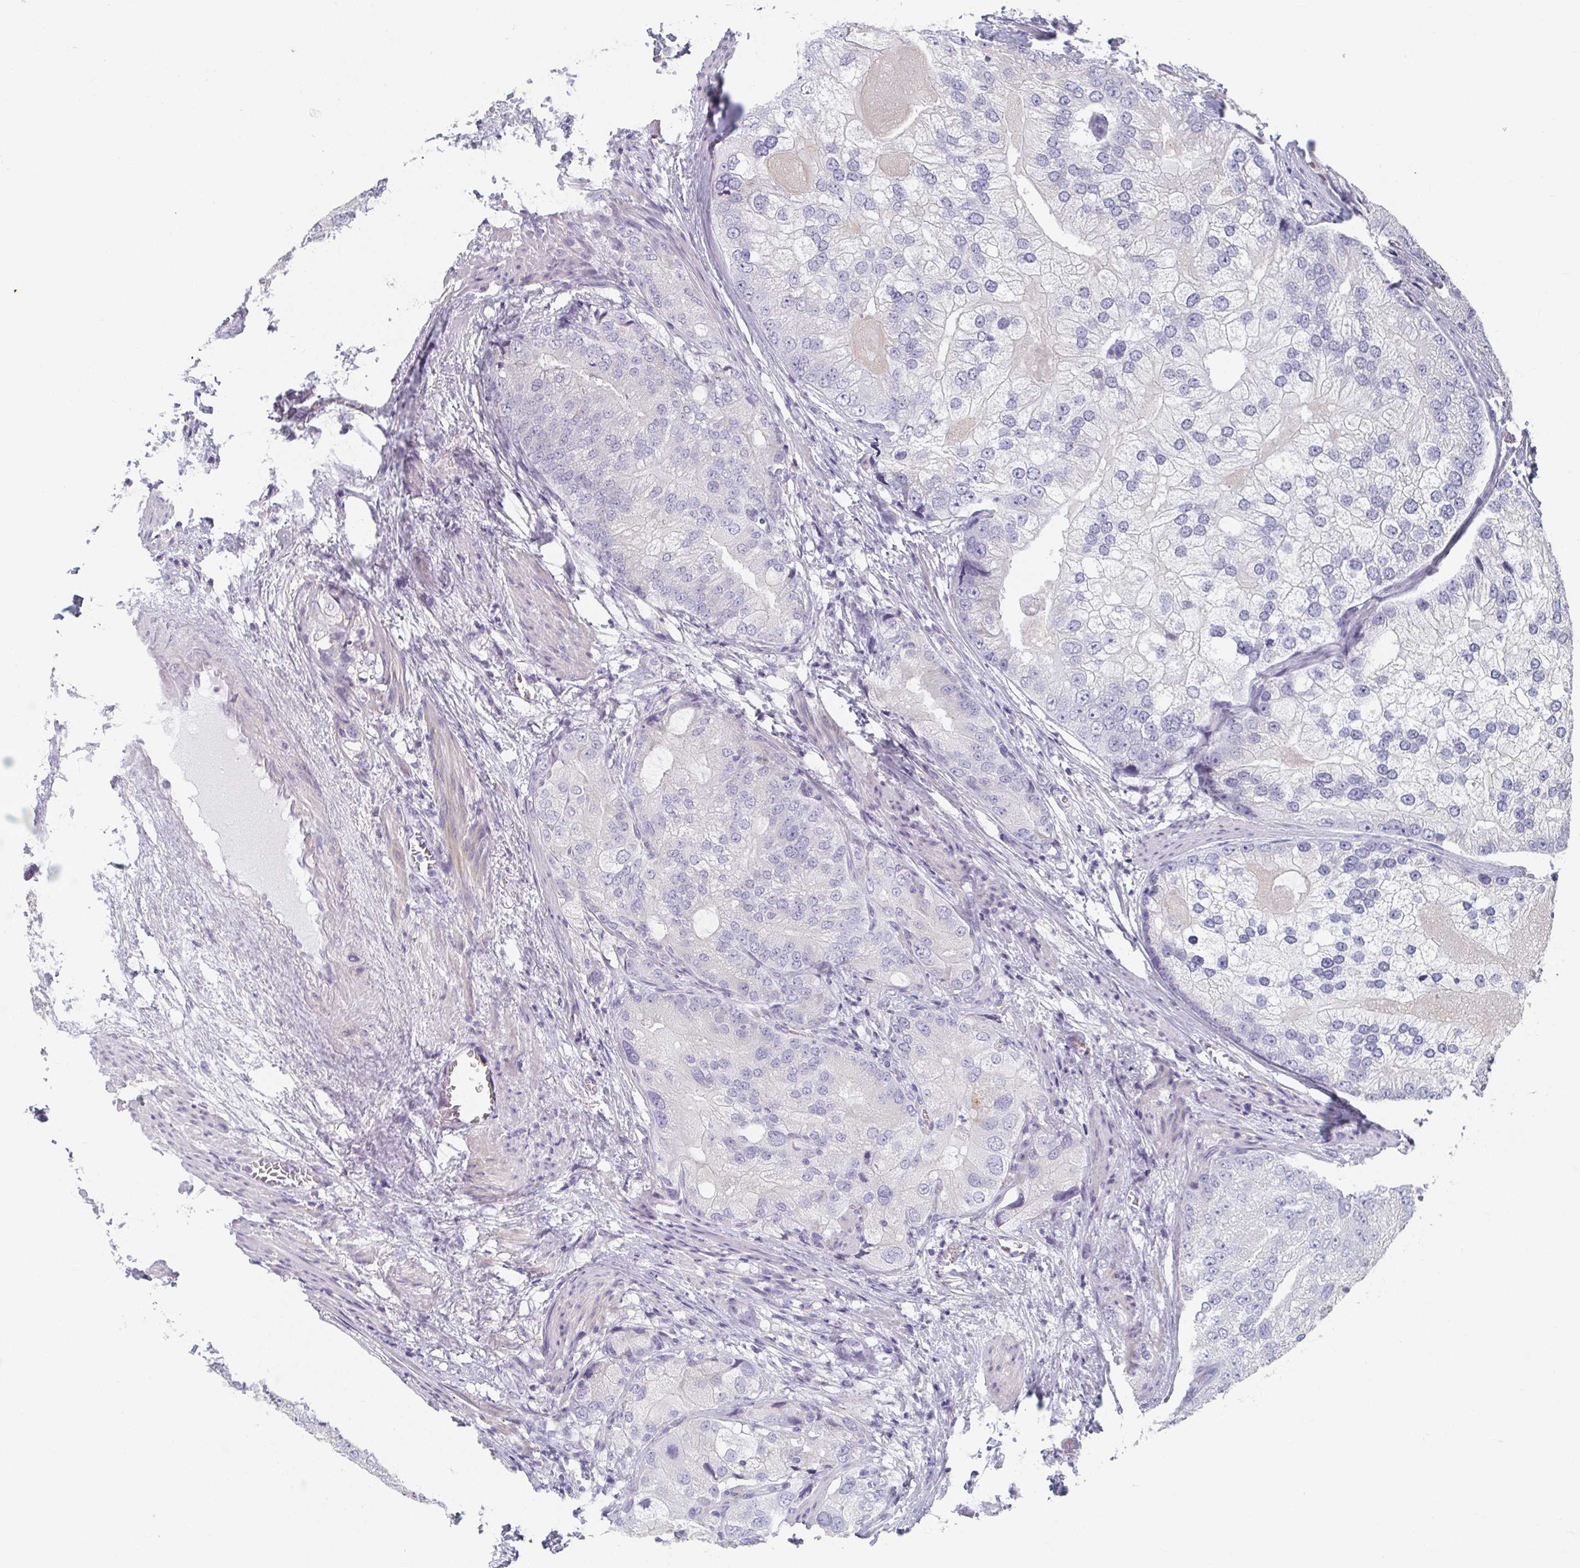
{"staining": {"intensity": "negative", "quantity": "none", "location": "none"}, "tissue": "prostate cancer", "cell_type": "Tumor cells", "image_type": "cancer", "snomed": [{"axis": "morphology", "description": "Adenocarcinoma, High grade"}, {"axis": "topography", "description": "Prostate"}], "caption": "DAB (3,3'-diaminobenzidine) immunohistochemical staining of human prostate high-grade adenocarcinoma displays no significant staining in tumor cells.", "gene": "CAMKV", "patient": {"sex": "male", "age": 70}}